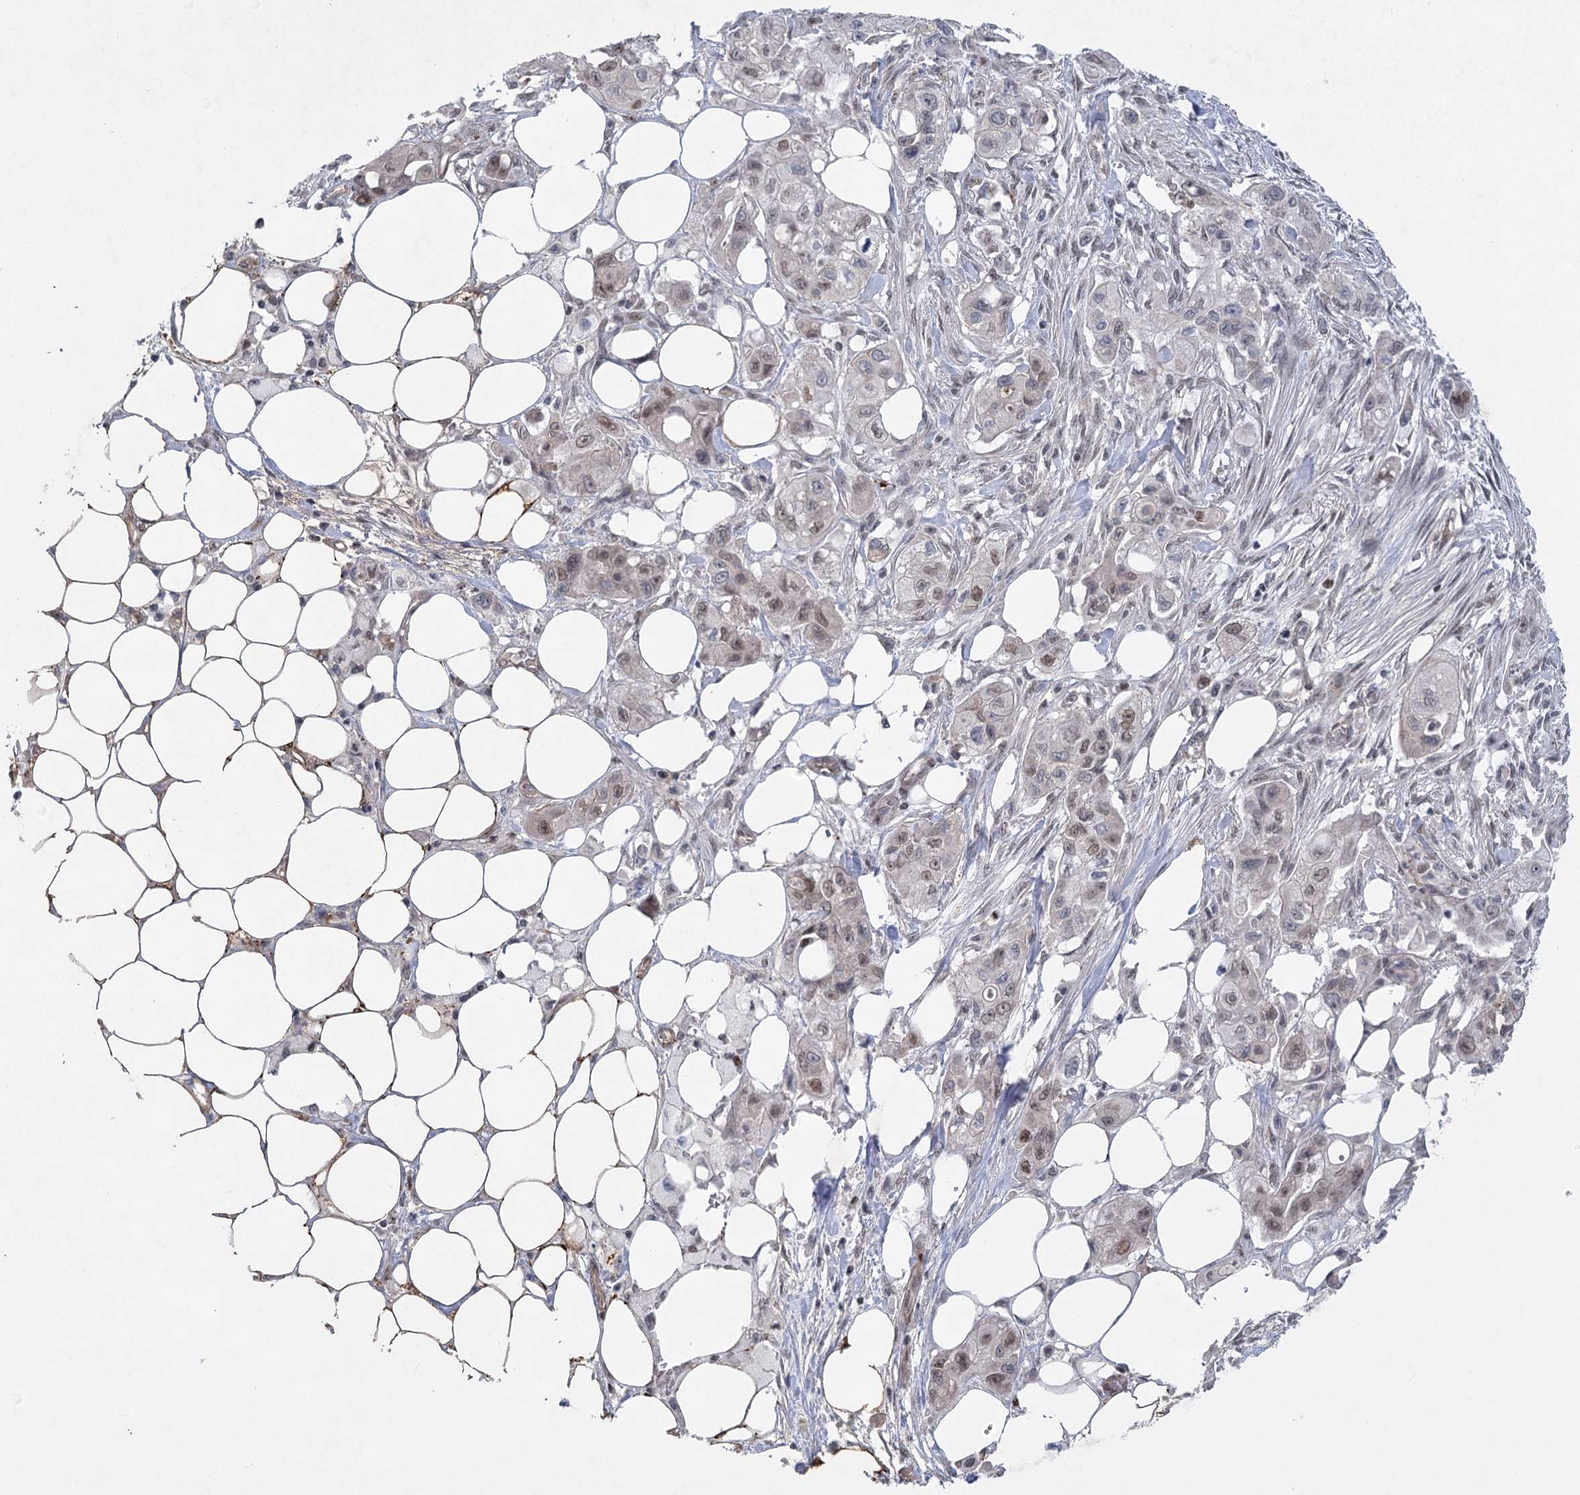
{"staining": {"intensity": "moderate", "quantity": "25%-75%", "location": "nuclear"}, "tissue": "pancreatic cancer", "cell_type": "Tumor cells", "image_type": "cancer", "snomed": [{"axis": "morphology", "description": "Adenocarcinoma, NOS"}, {"axis": "topography", "description": "Pancreas"}], "caption": "Moderate nuclear staining is present in about 25%-75% of tumor cells in pancreatic adenocarcinoma.", "gene": "AMTN", "patient": {"sex": "male", "age": 75}}